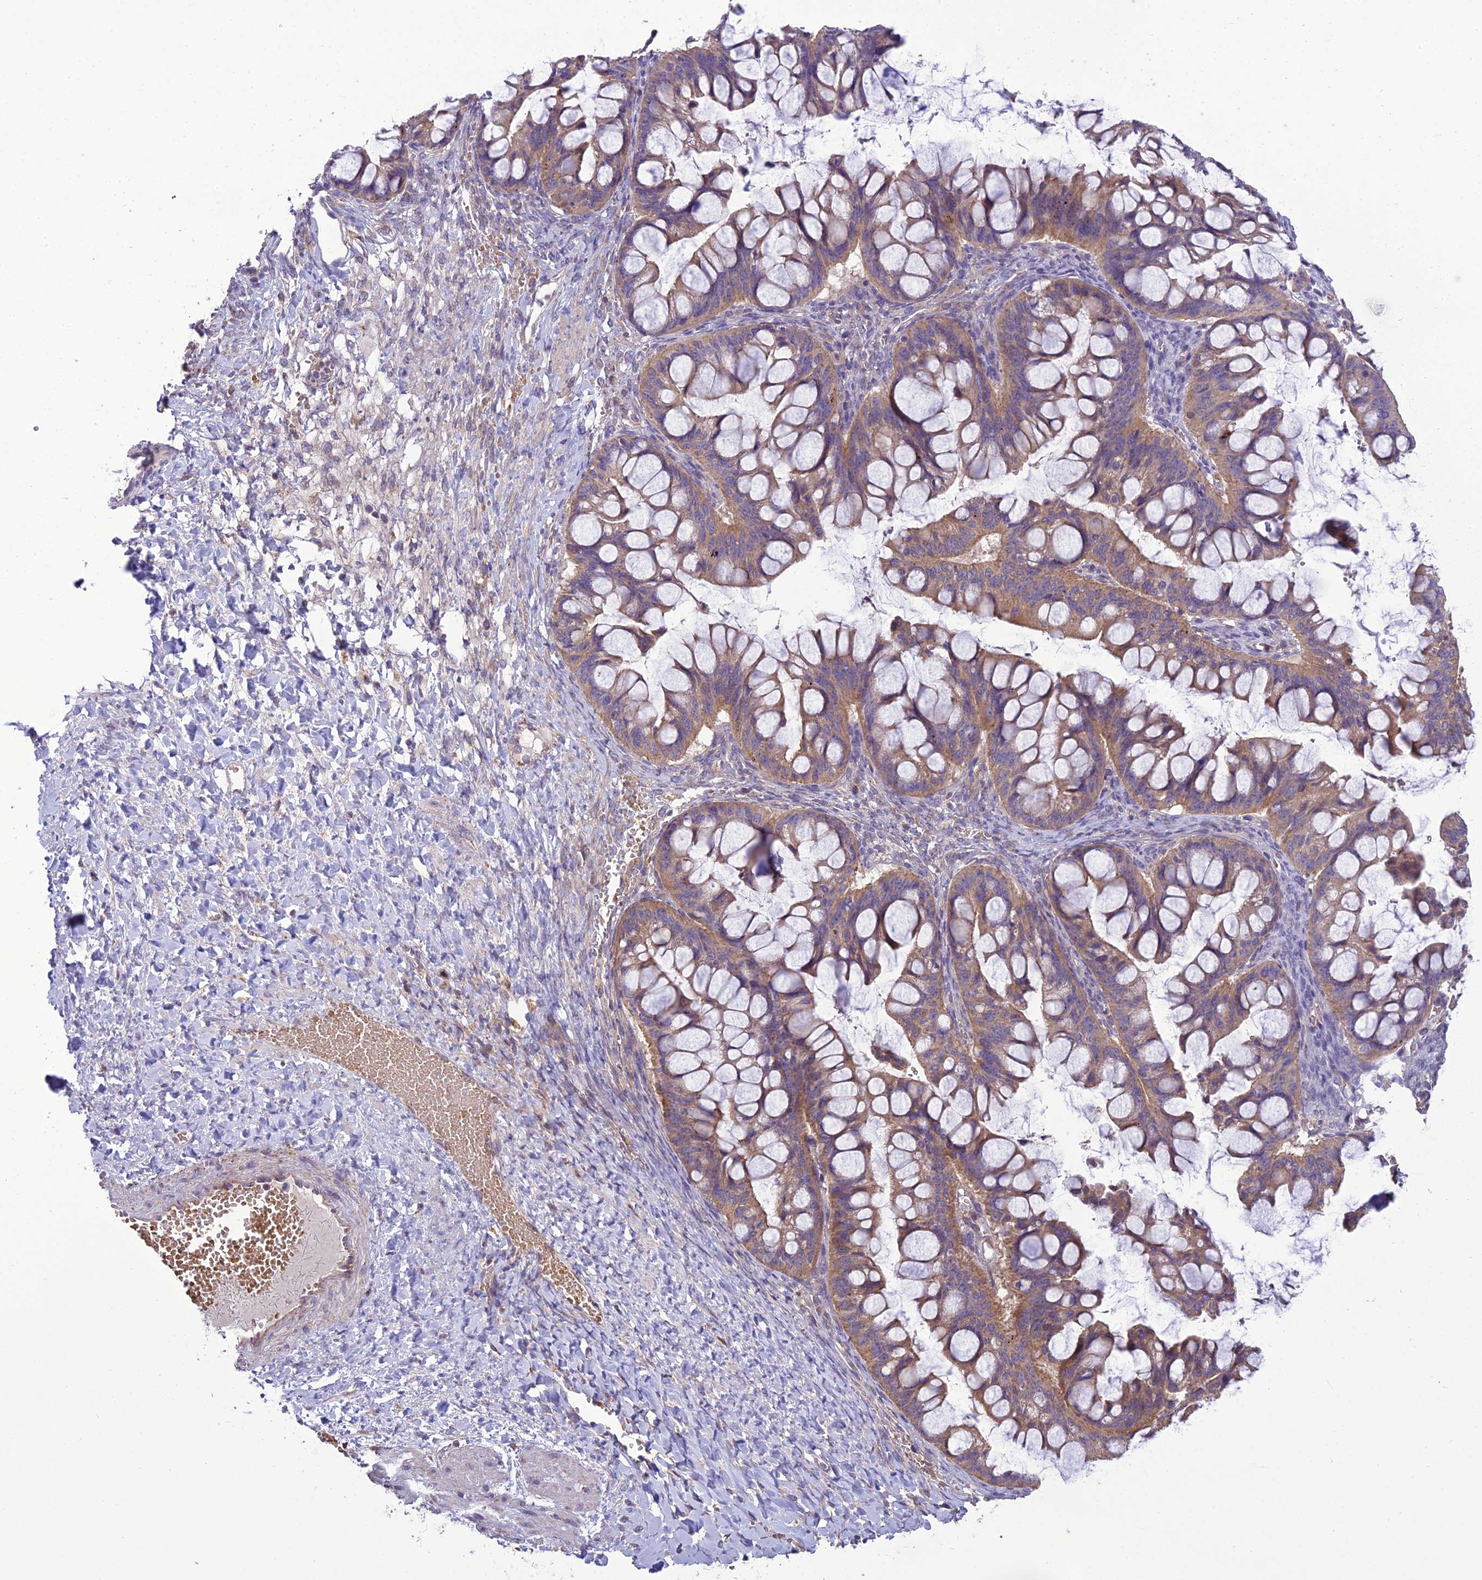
{"staining": {"intensity": "moderate", "quantity": ">75%", "location": "cytoplasmic/membranous"}, "tissue": "ovarian cancer", "cell_type": "Tumor cells", "image_type": "cancer", "snomed": [{"axis": "morphology", "description": "Cystadenocarcinoma, mucinous, NOS"}, {"axis": "topography", "description": "Ovary"}], "caption": "Moderate cytoplasmic/membranous staining is present in approximately >75% of tumor cells in ovarian cancer (mucinous cystadenocarcinoma). (DAB (3,3'-diaminobenzidine) IHC with brightfield microscopy, high magnification).", "gene": "TBC1D24", "patient": {"sex": "female", "age": 73}}